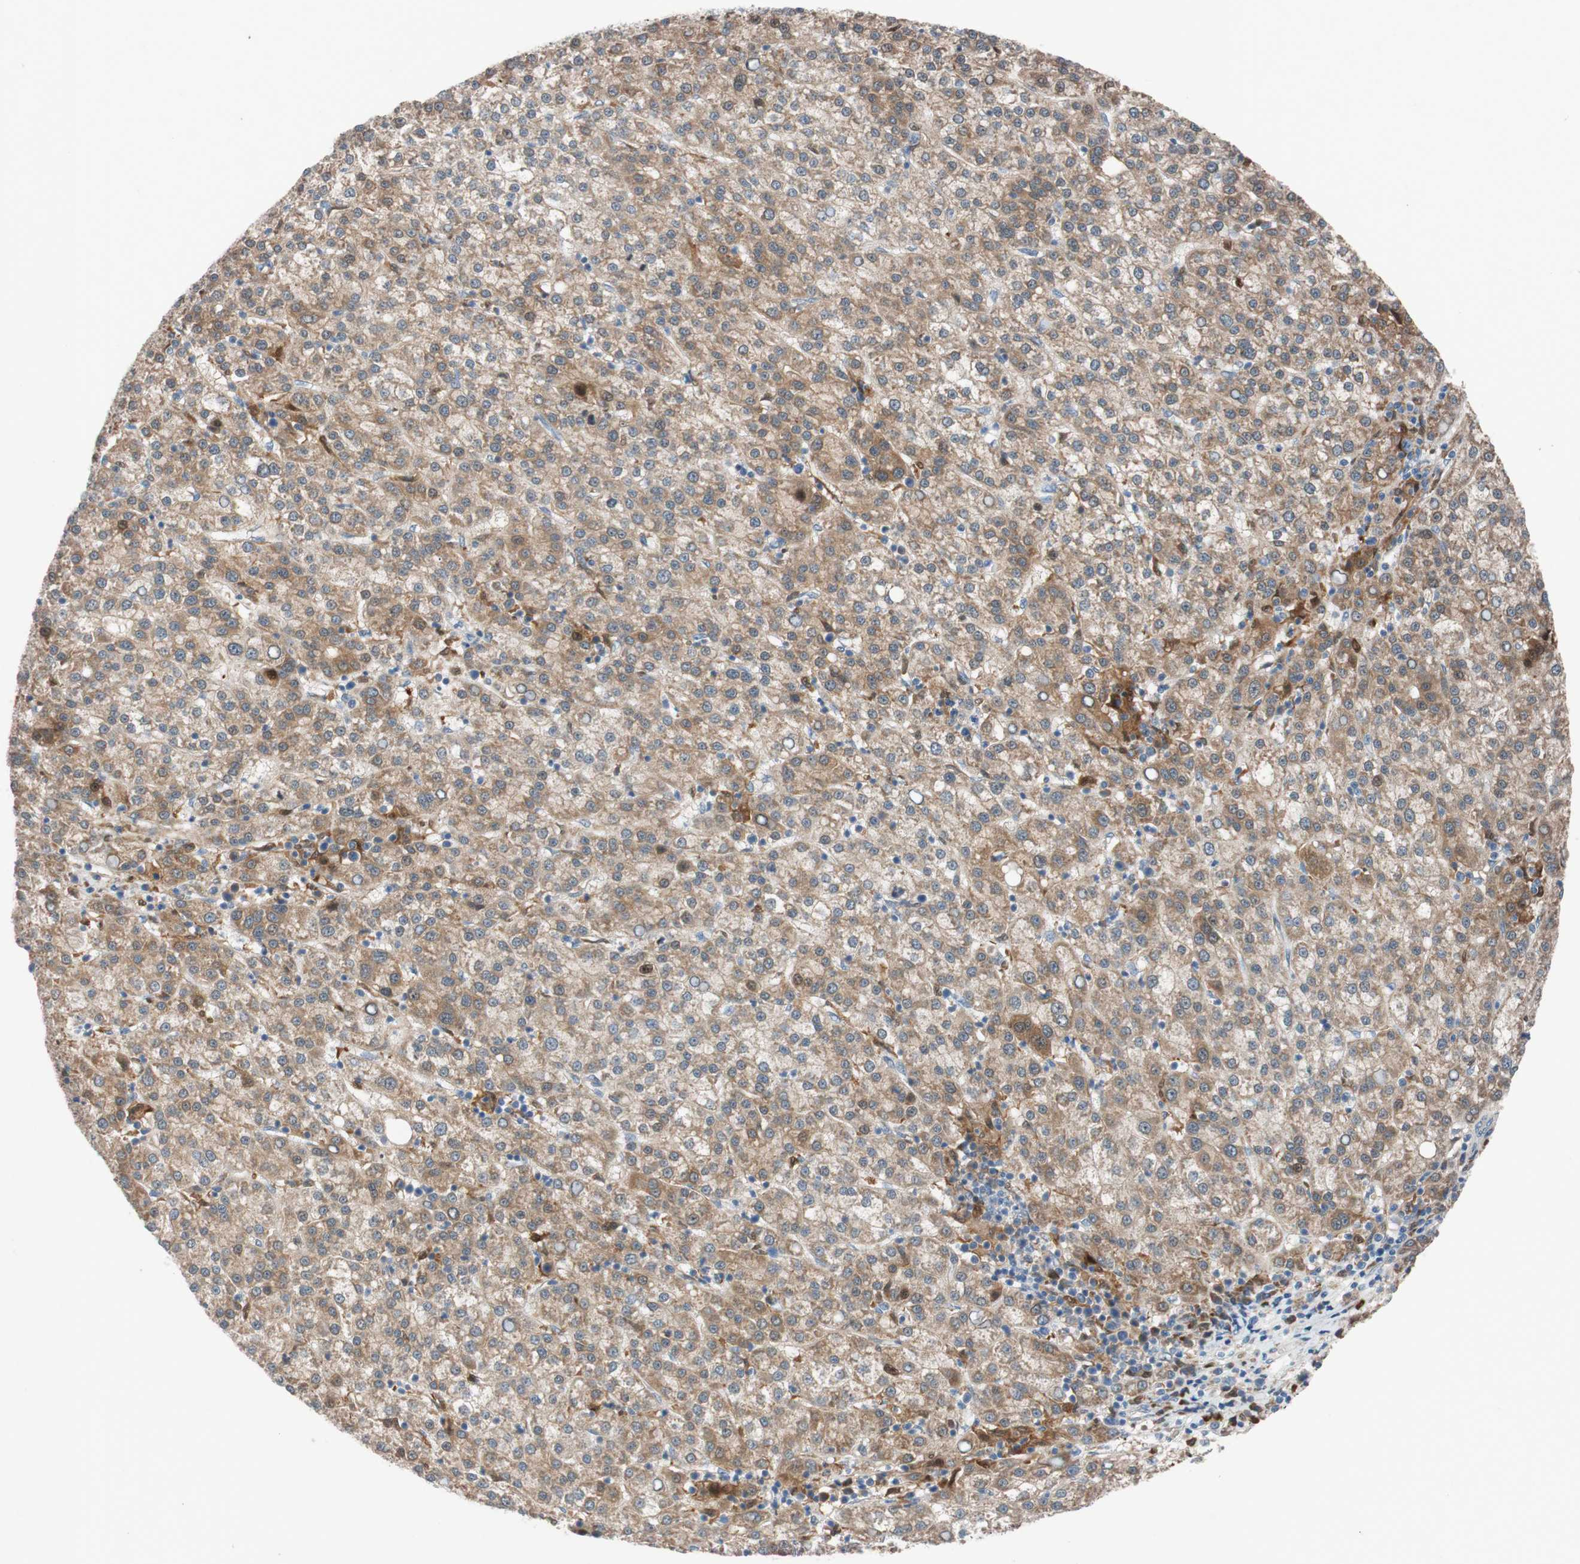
{"staining": {"intensity": "moderate", "quantity": ">75%", "location": "cytoplasmic/membranous"}, "tissue": "liver cancer", "cell_type": "Tumor cells", "image_type": "cancer", "snomed": [{"axis": "morphology", "description": "Carcinoma, Hepatocellular, NOS"}, {"axis": "topography", "description": "Liver"}], "caption": "Immunohistochemical staining of human hepatocellular carcinoma (liver) displays medium levels of moderate cytoplasmic/membranous staining in about >75% of tumor cells.", "gene": "FAAH", "patient": {"sex": "female", "age": 58}}